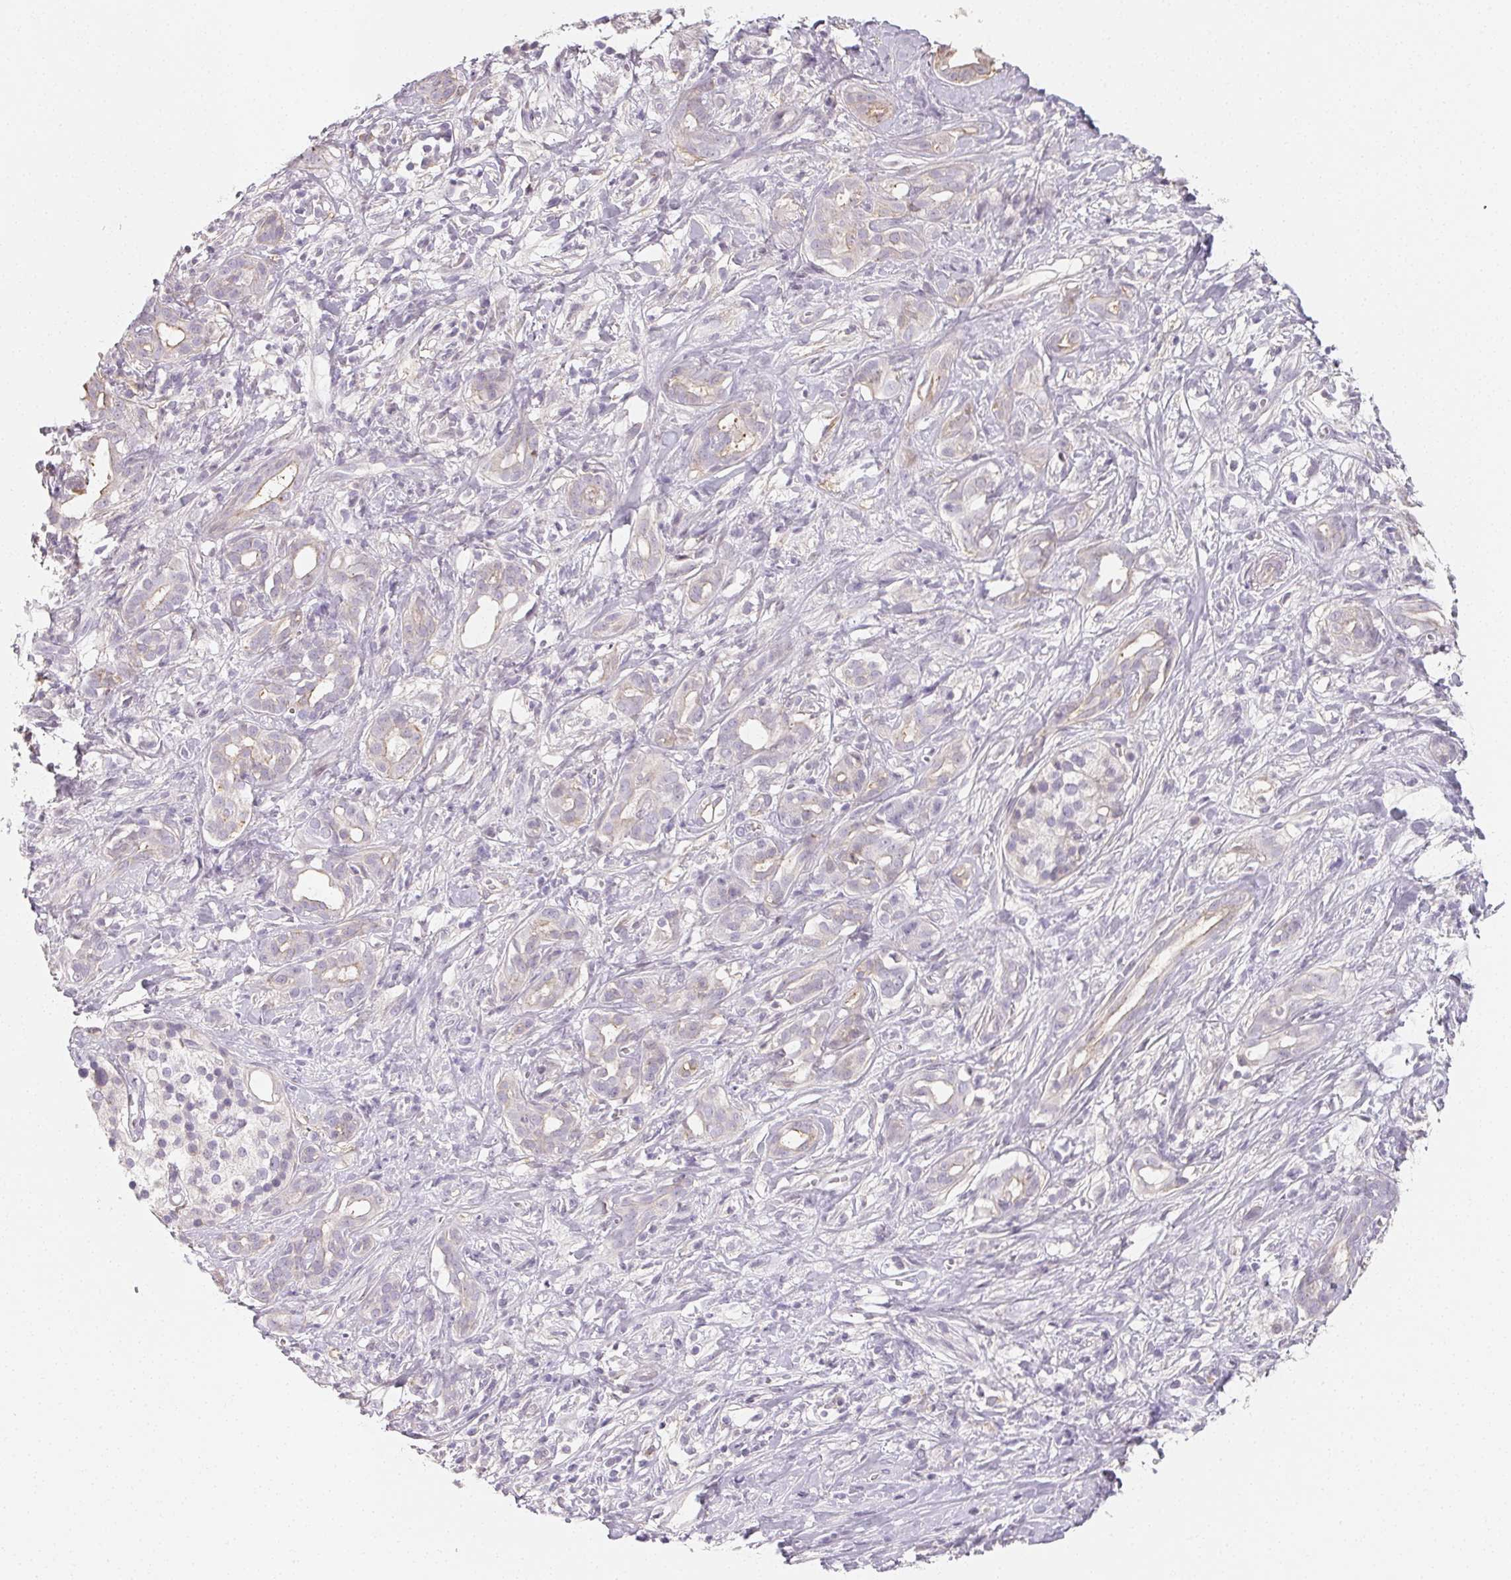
{"staining": {"intensity": "negative", "quantity": "none", "location": "none"}, "tissue": "pancreatic cancer", "cell_type": "Tumor cells", "image_type": "cancer", "snomed": [{"axis": "morphology", "description": "Adenocarcinoma, NOS"}, {"axis": "topography", "description": "Pancreas"}], "caption": "A photomicrograph of human adenocarcinoma (pancreatic) is negative for staining in tumor cells.", "gene": "LRRC23", "patient": {"sex": "male", "age": 61}}